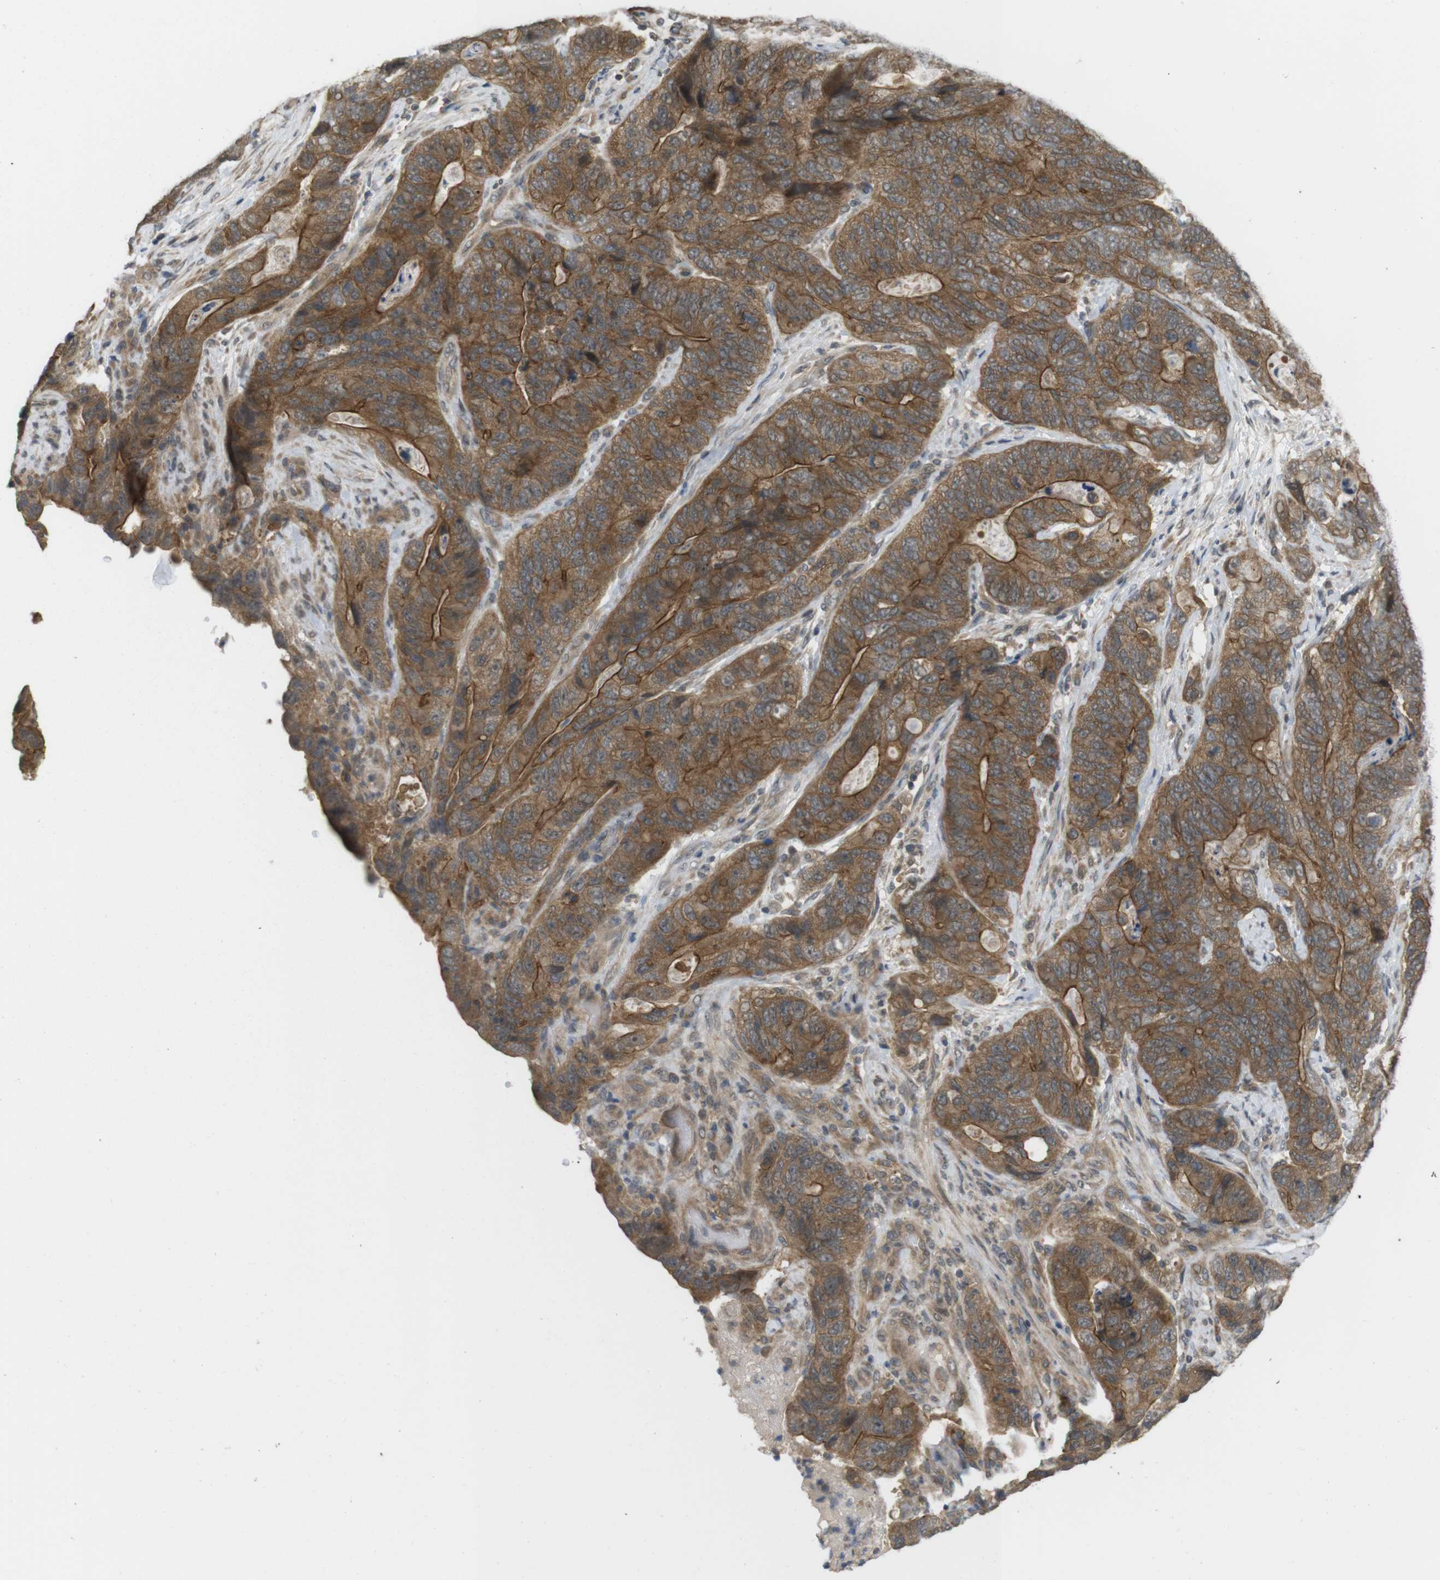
{"staining": {"intensity": "moderate", "quantity": ">75%", "location": "cytoplasmic/membranous"}, "tissue": "stomach cancer", "cell_type": "Tumor cells", "image_type": "cancer", "snomed": [{"axis": "morphology", "description": "Adenocarcinoma, NOS"}, {"axis": "topography", "description": "Stomach"}], "caption": "Stomach adenocarcinoma tissue demonstrates moderate cytoplasmic/membranous staining in about >75% of tumor cells", "gene": "RNF130", "patient": {"sex": "female", "age": 89}}